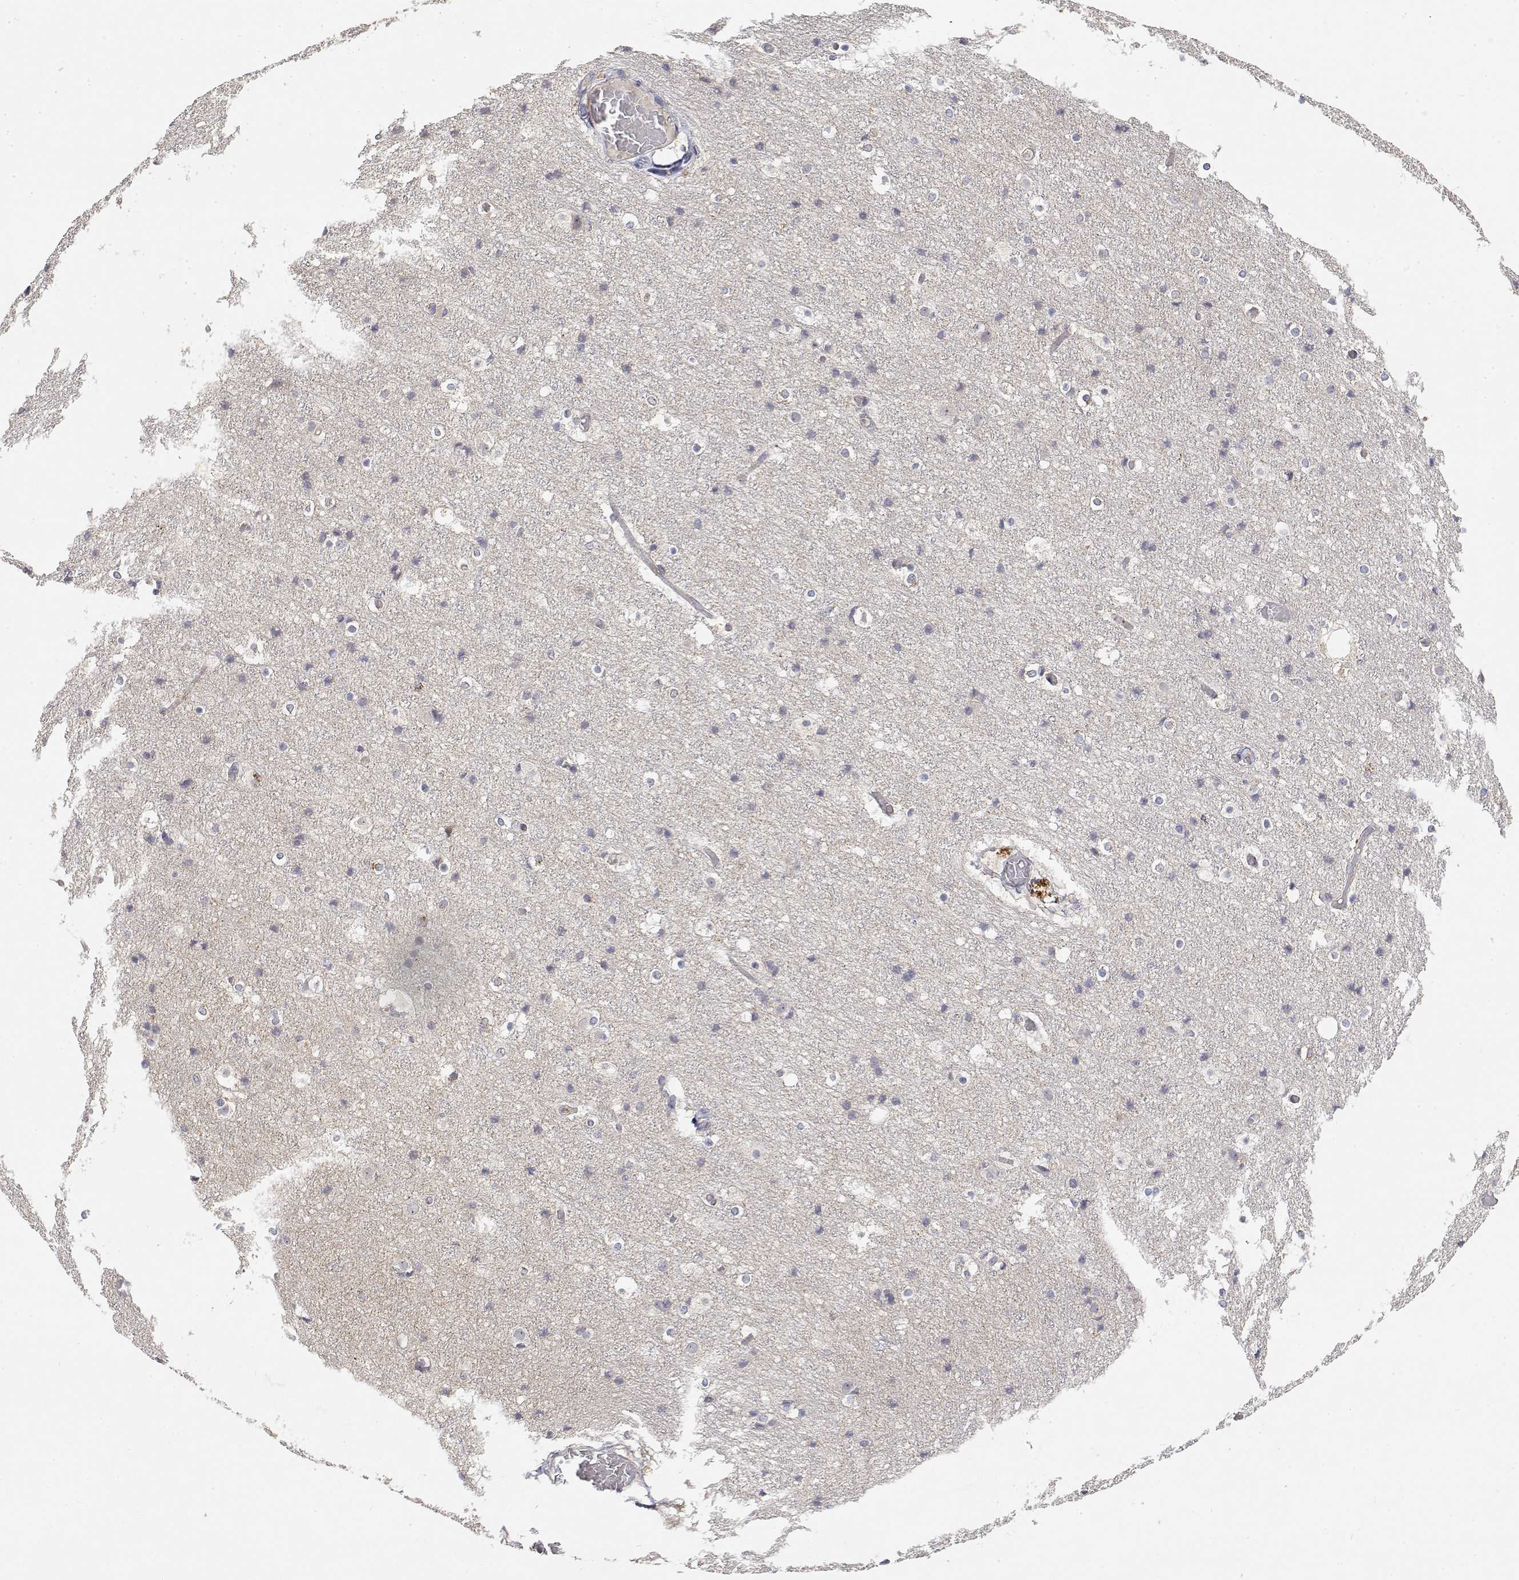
{"staining": {"intensity": "negative", "quantity": "none", "location": "none"}, "tissue": "cerebral cortex", "cell_type": "Endothelial cells", "image_type": "normal", "snomed": [{"axis": "morphology", "description": "Normal tissue, NOS"}, {"axis": "topography", "description": "Cerebral cortex"}], "caption": "IHC photomicrograph of benign cerebral cortex: human cerebral cortex stained with DAB (3,3'-diaminobenzidine) demonstrates no significant protein staining in endothelial cells.", "gene": "LONRF3", "patient": {"sex": "female", "age": 52}}